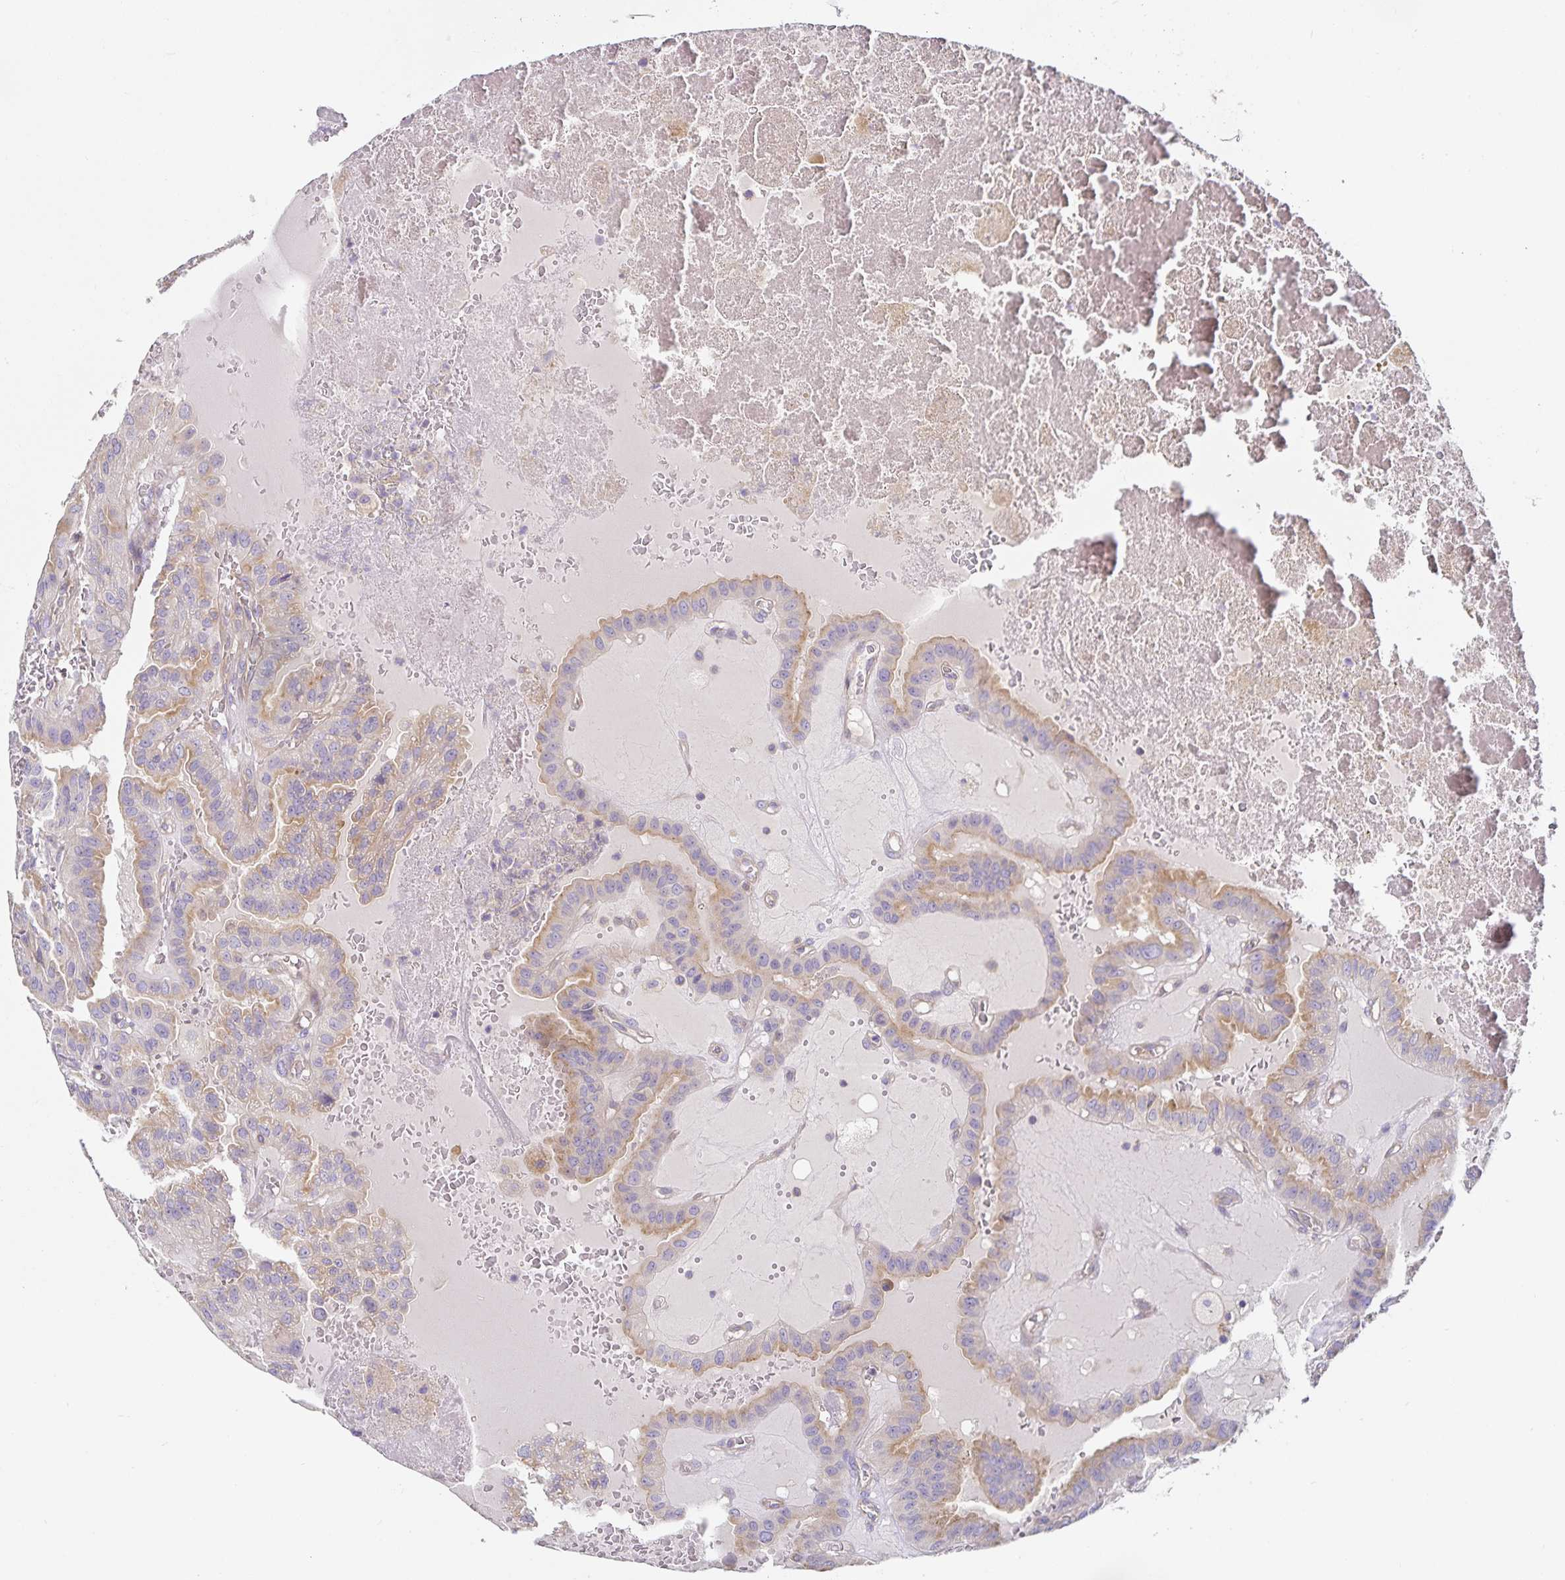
{"staining": {"intensity": "weak", "quantity": "25%-75%", "location": "cytoplasmic/membranous"}, "tissue": "thyroid cancer", "cell_type": "Tumor cells", "image_type": "cancer", "snomed": [{"axis": "morphology", "description": "Papillary adenocarcinoma, NOS"}, {"axis": "topography", "description": "Thyroid gland"}], "caption": "High-magnification brightfield microscopy of thyroid cancer stained with DAB (brown) and counterstained with hematoxylin (blue). tumor cells exhibit weak cytoplasmic/membranous positivity is seen in approximately25%-75% of cells.", "gene": "METTL22", "patient": {"sex": "male", "age": 87}}